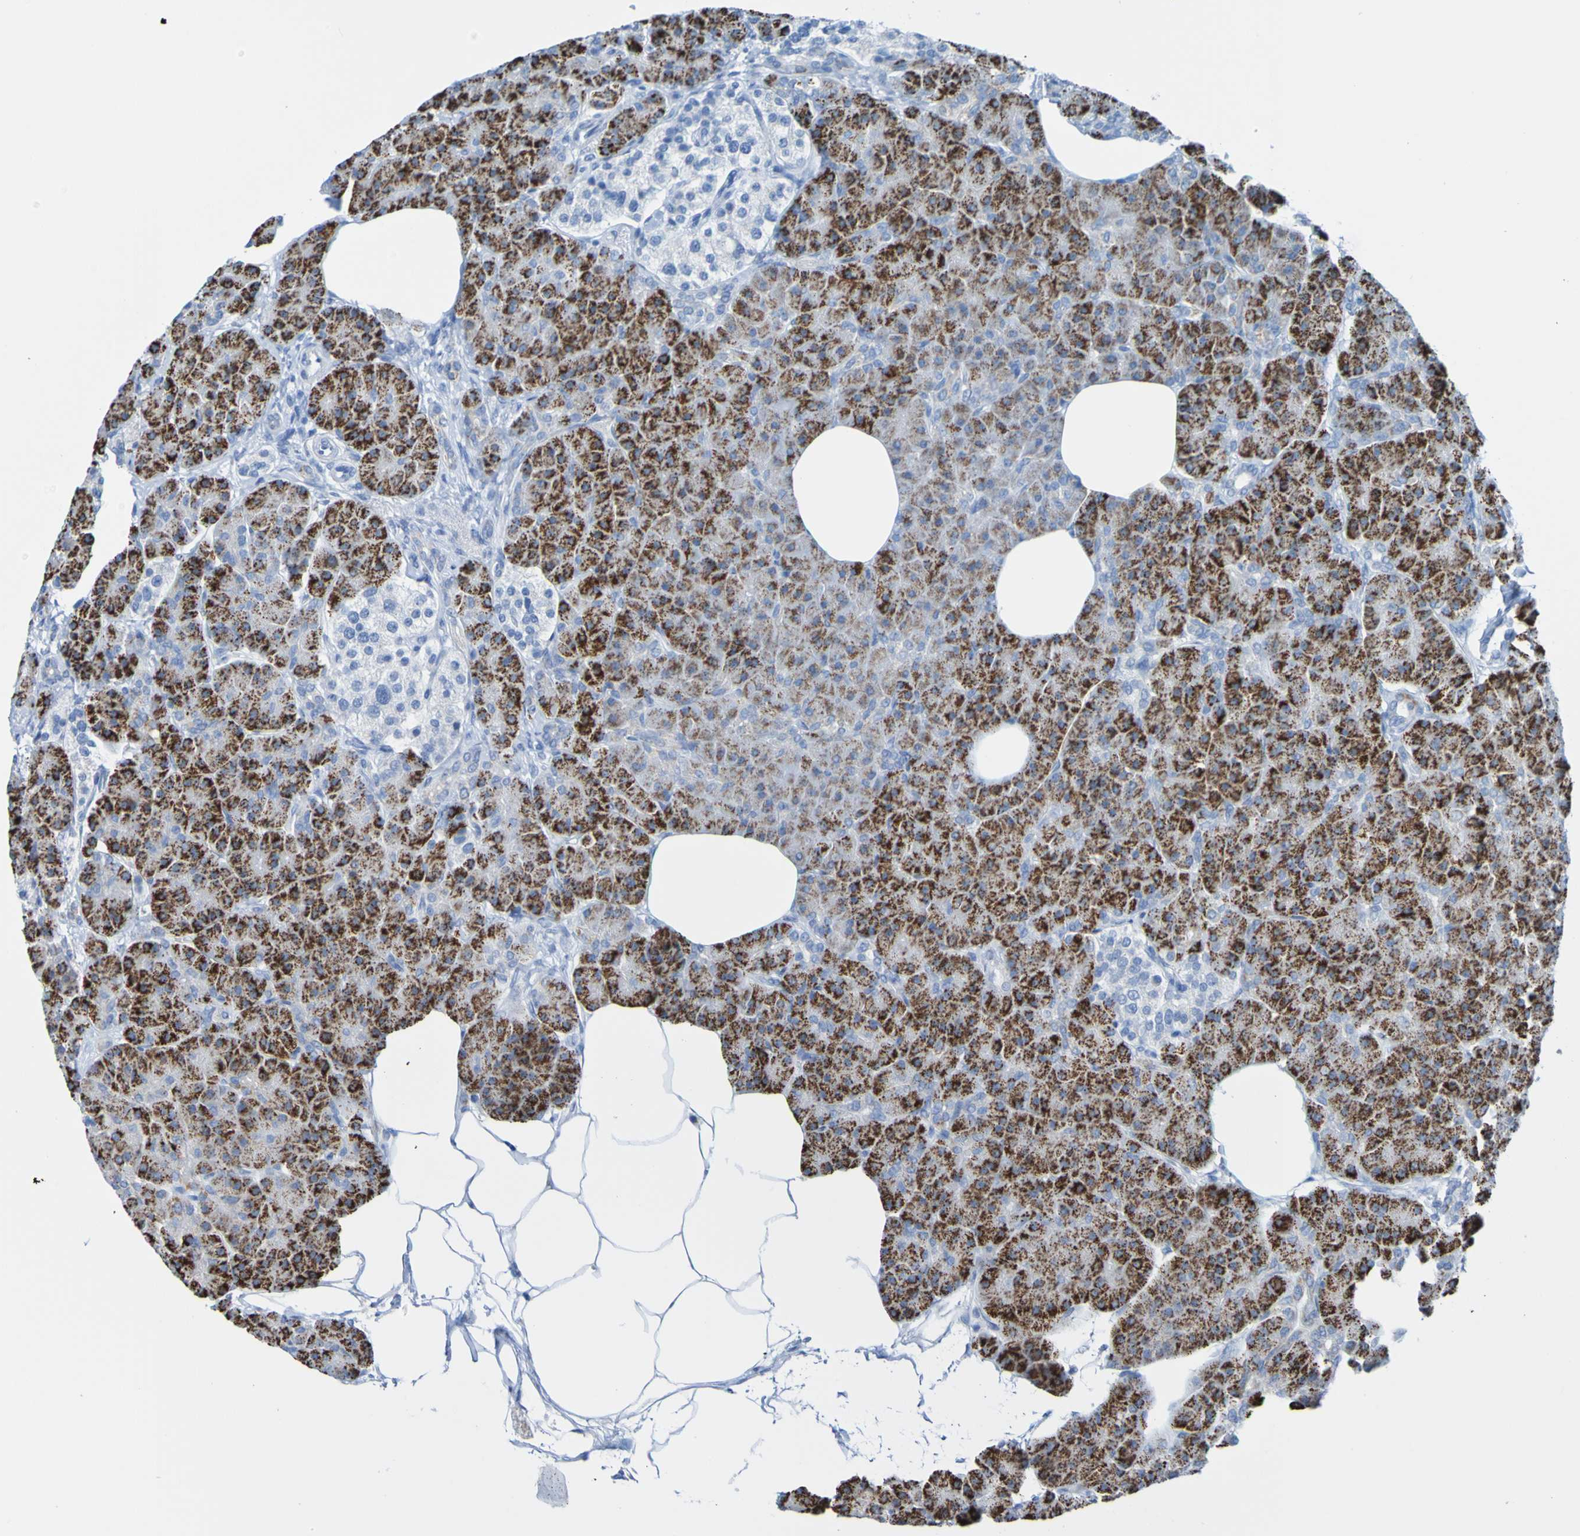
{"staining": {"intensity": "strong", "quantity": ">75%", "location": "cytoplasmic/membranous"}, "tissue": "pancreas", "cell_type": "Exocrine glandular cells", "image_type": "normal", "snomed": [{"axis": "morphology", "description": "Normal tissue, NOS"}, {"axis": "topography", "description": "Pancreas"}], "caption": "Protein analysis of normal pancreas demonstrates strong cytoplasmic/membranous staining in approximately >75% of exocrine glandular cells.", "gene": "ACMSD", "patient": {"sex": "female", "age": 70}}